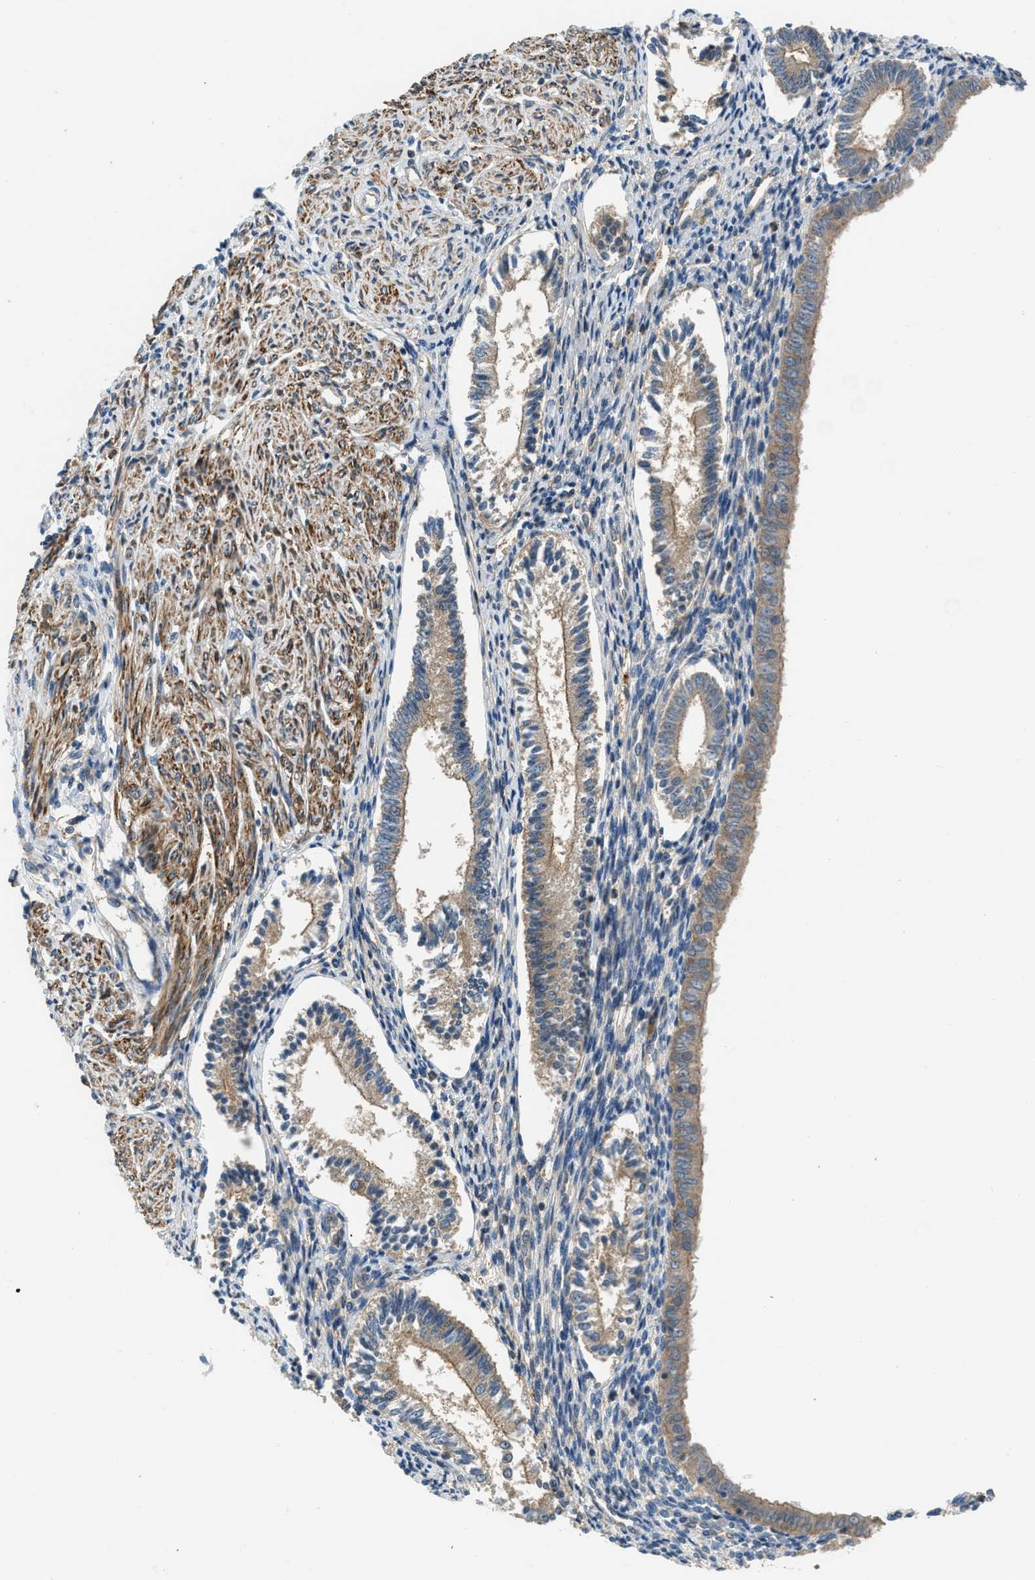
{"staining": {"intensity": "moderate", "quantity": "25%-75%", "location": "cytoplasmic/membranous"}, "tissue": "endometrium", "cell_type": "Cells in endometrial stroma", "image_type": "normal", "snomed": [{"axis": "morphology", "description": "Normal tissue, NOS"}, {"axis": "topography", "description": "Endometrium"}], "caption": "A medium amount of moderate cytoplasmic/membranous staining is seen in approximately 25%-75% of cells in endometrial stroma in benign endometrium.", "gene": "SESN2", "patient": {"sex": "female", "age": 42}}